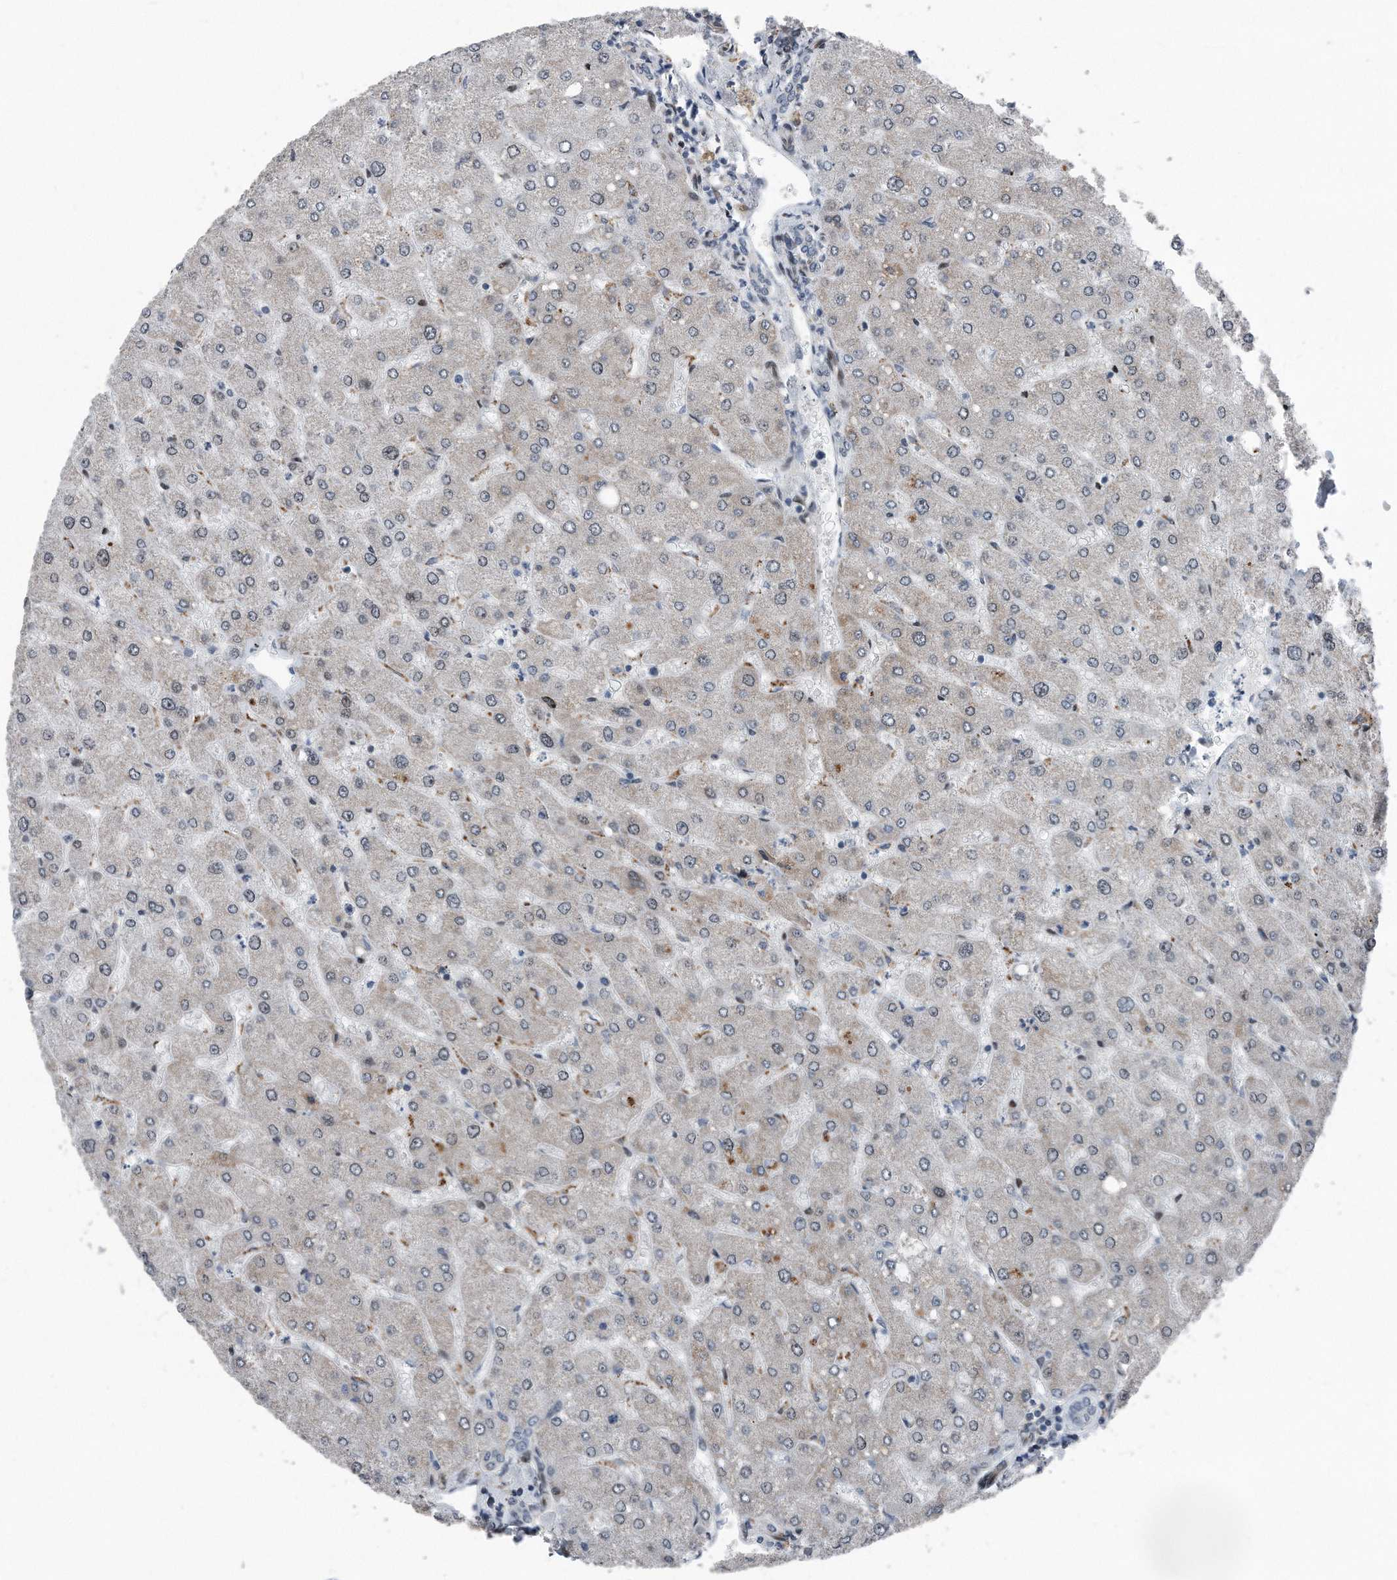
{"staining": {"intensity": "negative", "quantity": "none", "location": "none"}, "tissue": "liver", "cell_type": "Cholangiocytes", "image_type": "normal", "snomed": [{"axis": "morphology", "description": "Normal tissue, NOS"}, {"axis": "topography", "description": "Liver"}], "caption": "Immunohistochemistry photomicrograph of benign liver: liver stained with DAB reveals no significant protein expression in cholangiocytes.", "gene": "DST", "patient": {"sex": "male", "age": 55}}